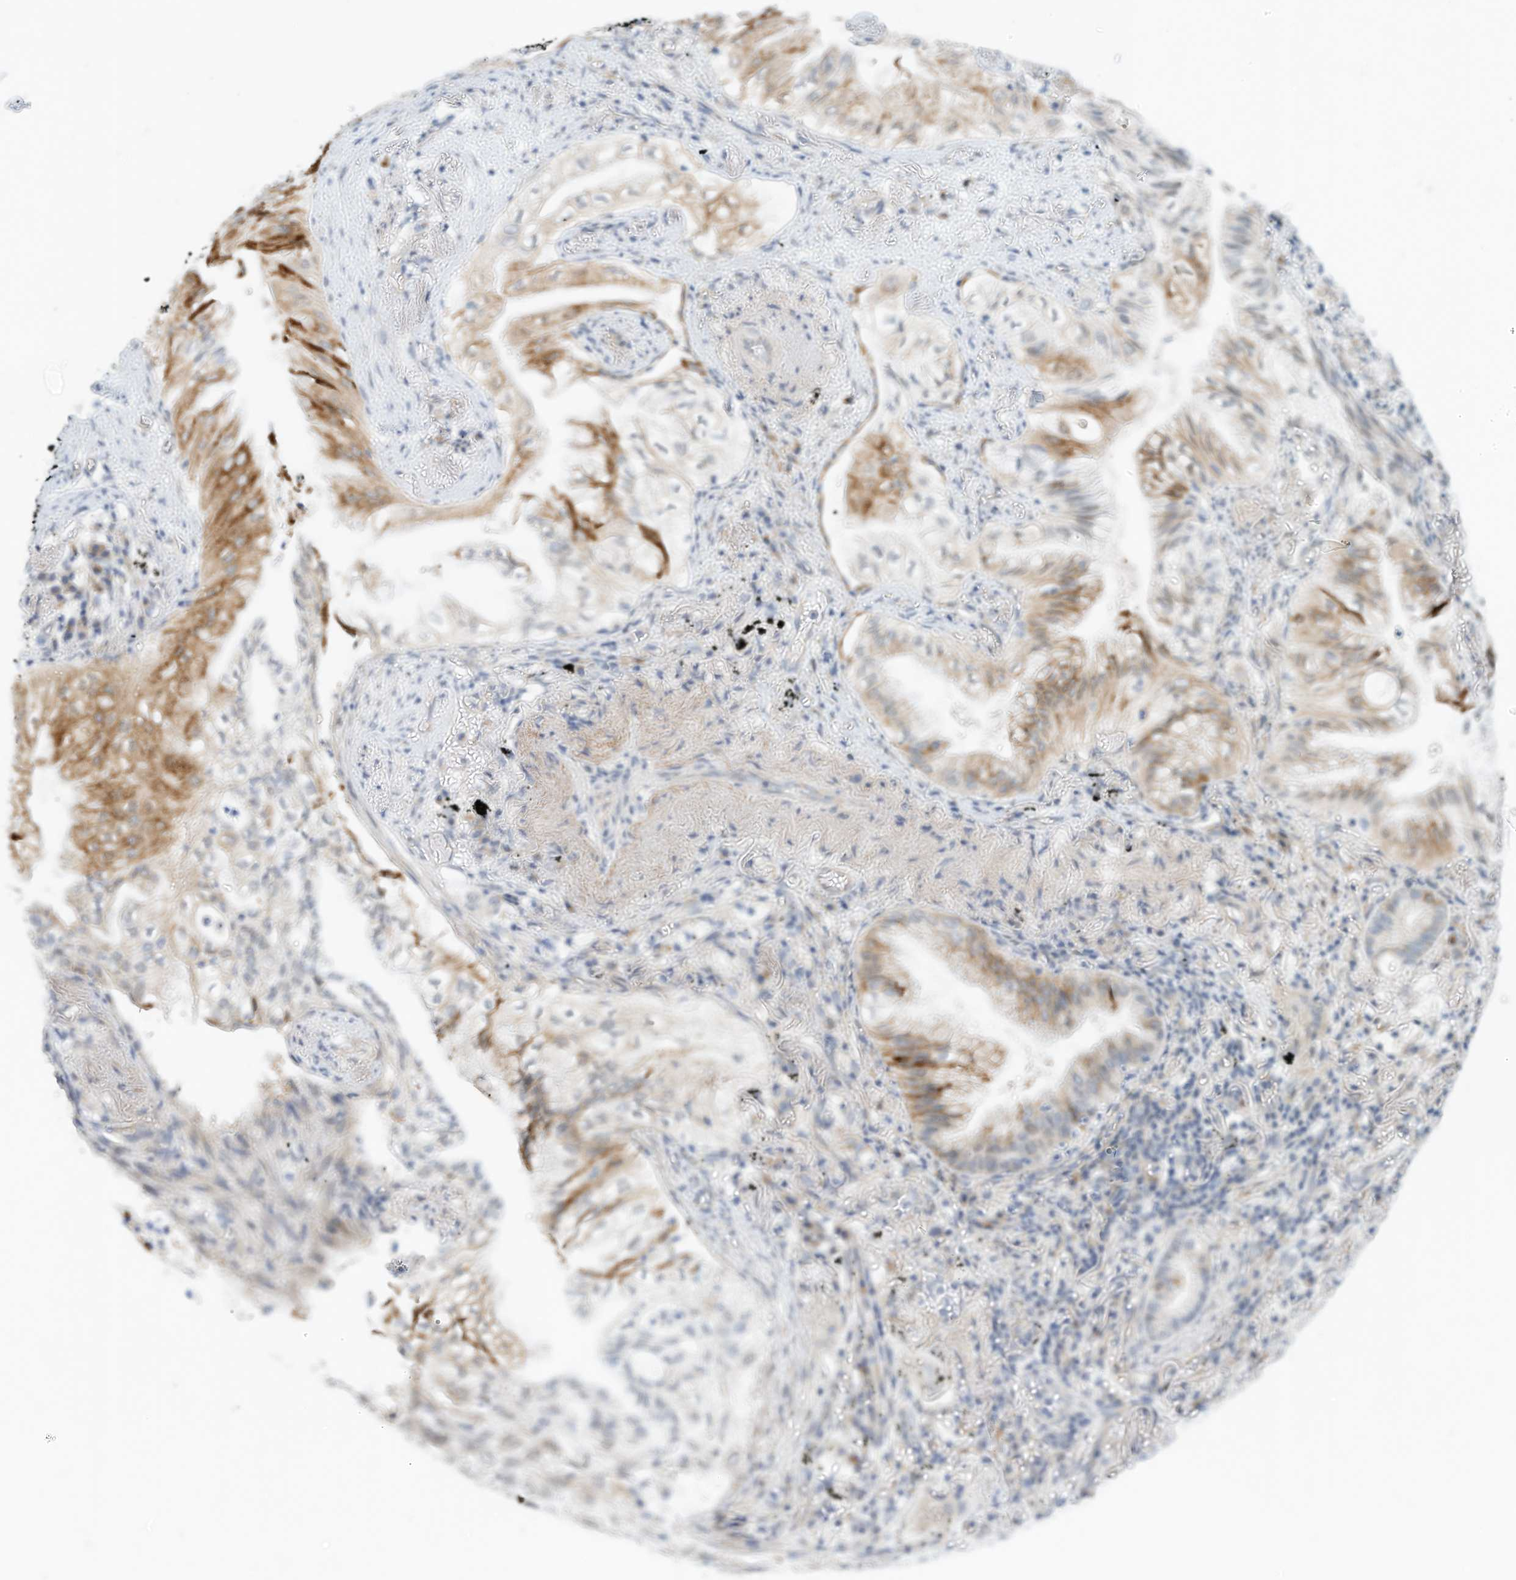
{"staining": {"intensity": "moderate", "quantity": "25%-75%", "location": "cytoplasmic/membranous"}, "tissue": "lung cancer", "cell_type": "Tumor cells", "image_type": "cancer", "snomed": [{"axis": "morphology", "description": "Adenocarcinoma, NOS"}, {"axis": "topography", "description": "Lung"}], "caption": "This image demonstrates IHC staining of lung cancer (adenocarcinoma), with medium moderate cytoplasmic/membranous positivity in approximately 25%-75% of tumor cells.", "gene": "ARHGAP28", "patient": {"sex": "female", "age": 70}}